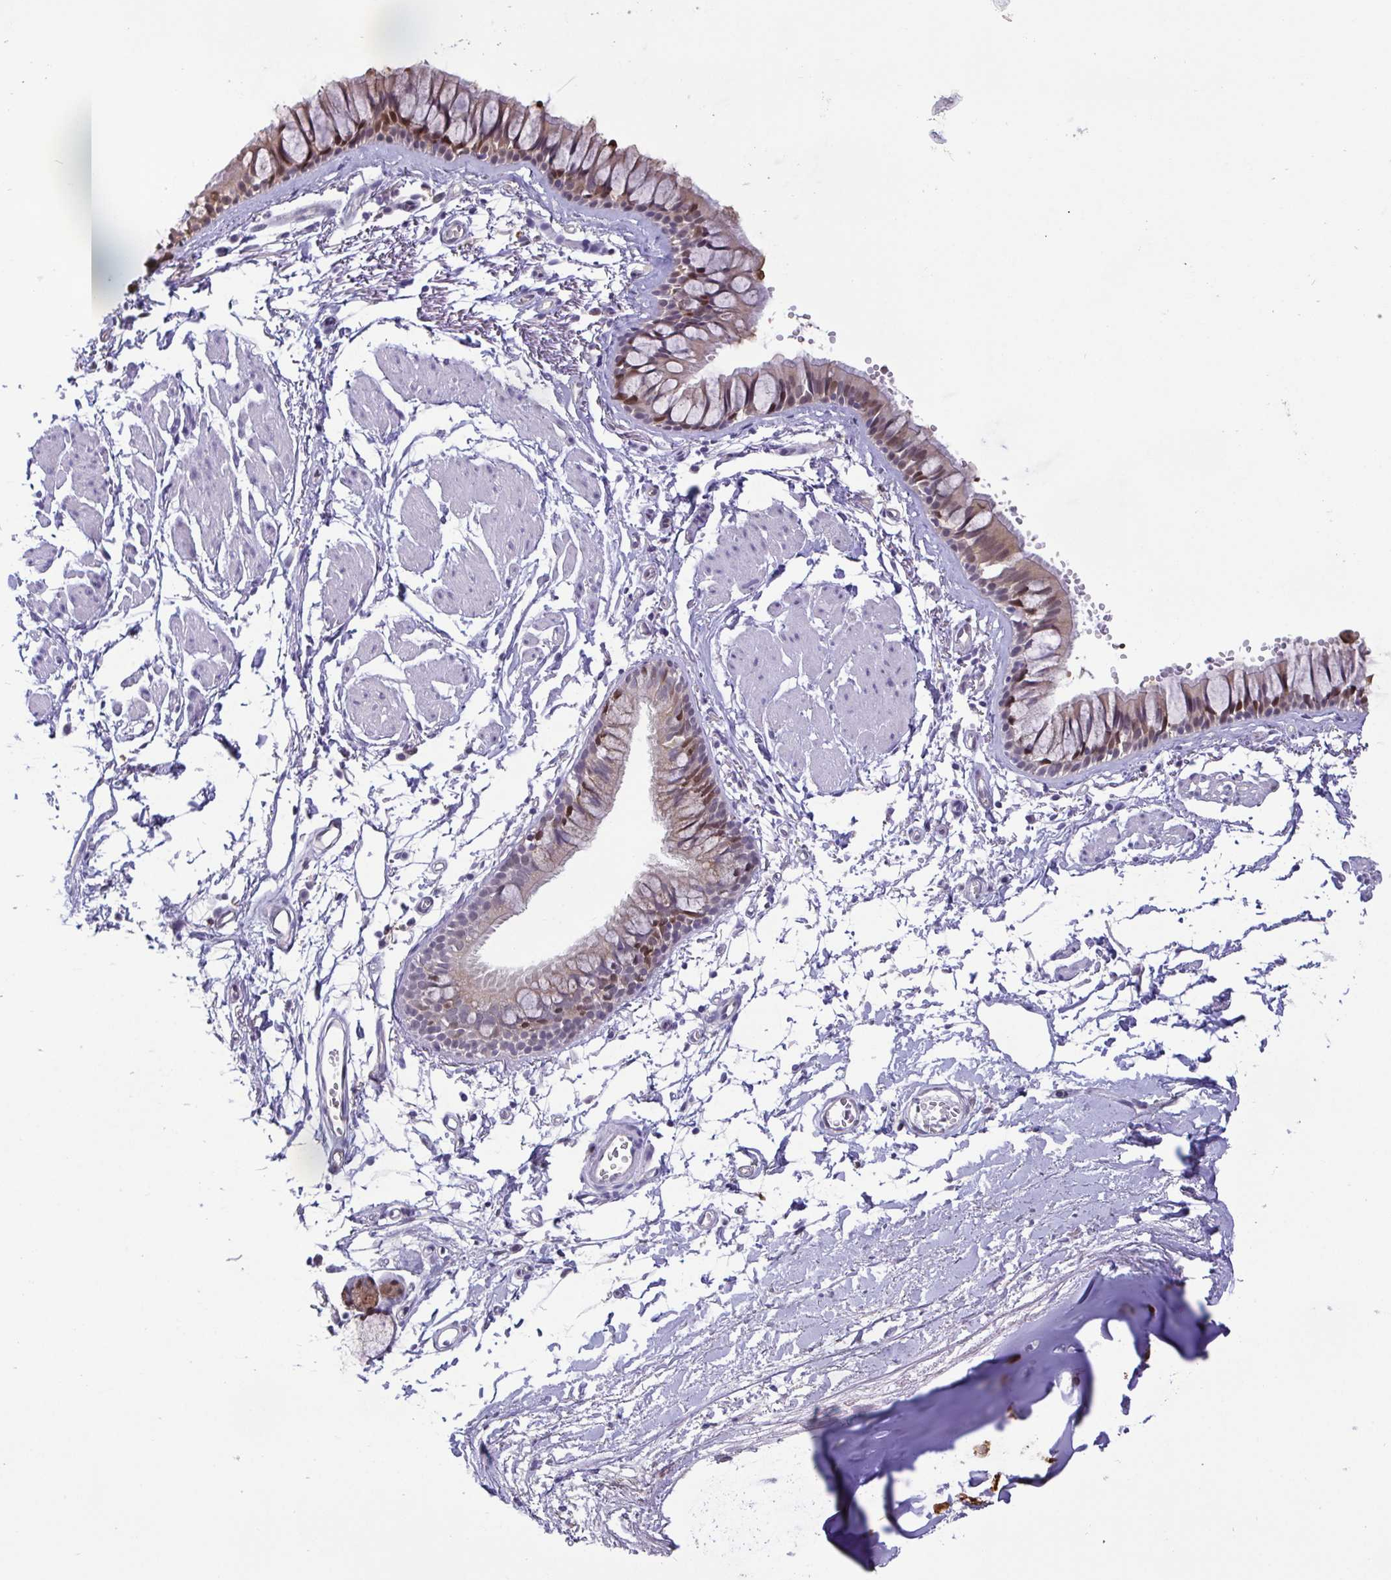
{"staining": {"intensity": "moderate", "quantity": "25%-75%", "location": "cytoplasmic/membranous"}, "tissue": "bronchus", "cell_type": "Respiratory epithelial cells", "image_type": "normal", "snomed": [{"axis": "morphology", "description": "Normal tissue, NOS"}, {"axis": "topography", "description": "Cartilage tissue"}, {"axis": "topography", "description": "Bronchus"}, {"axis": "topography", "description": "Peripheral nerve tissue"}], "caption": "The photomicrograph reveals a brown stain indicating the presence of a protein in the cytoplasmic/membranous of respiratory epithelial cells in bronchus. The staining was performed using DAB (3,3'-diaminobenzidine) to visualize the protein expression in brown, while the nuclei were stained in blue with hematoxylin (Magnification: 20x).", "gene": "IDH1", "patient": {"sex": "female", "age": 59}}